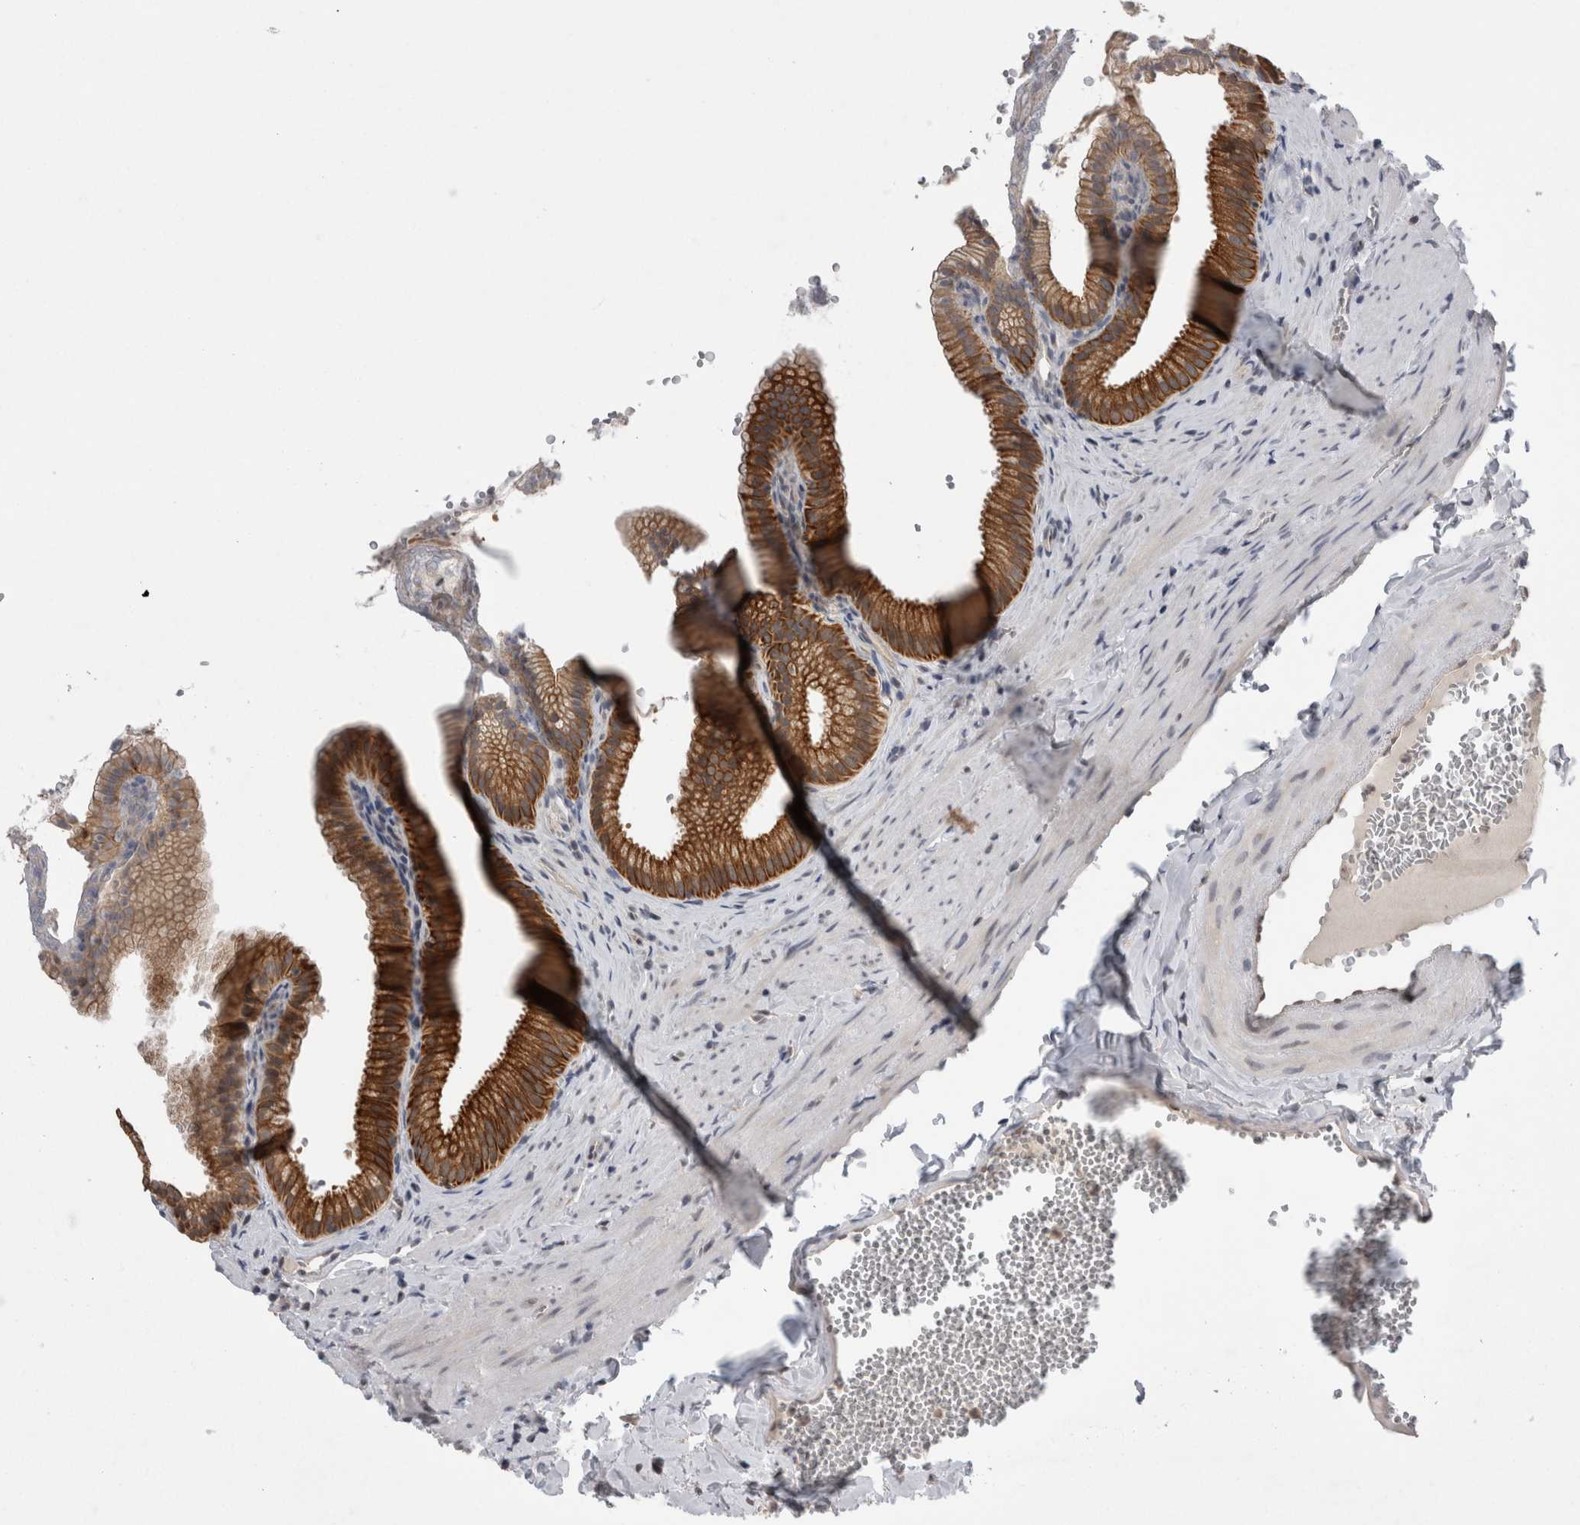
{"staining": {"intensity": "strong", "quantity": ">75%", "location": "cytoplasmic/membranous"}, "tissue": "gallbladder", "cell_type": "Glandular cells", "image_type": "normal", "snomed": [{"axis": "morphology", "description": "Normal tissue, NOS"}, {"axis": "topography", "description": "Gallbladder"}], "caption": "Strong cytoplasmic/membranous protein expression is appreciated in approximately >75% of glandular cells in gallbladder. (DAB IHC with brightfield microscopy, high magnification).", "gene": "ZNF341", "patient": {"sex": "male", "age": 38}}